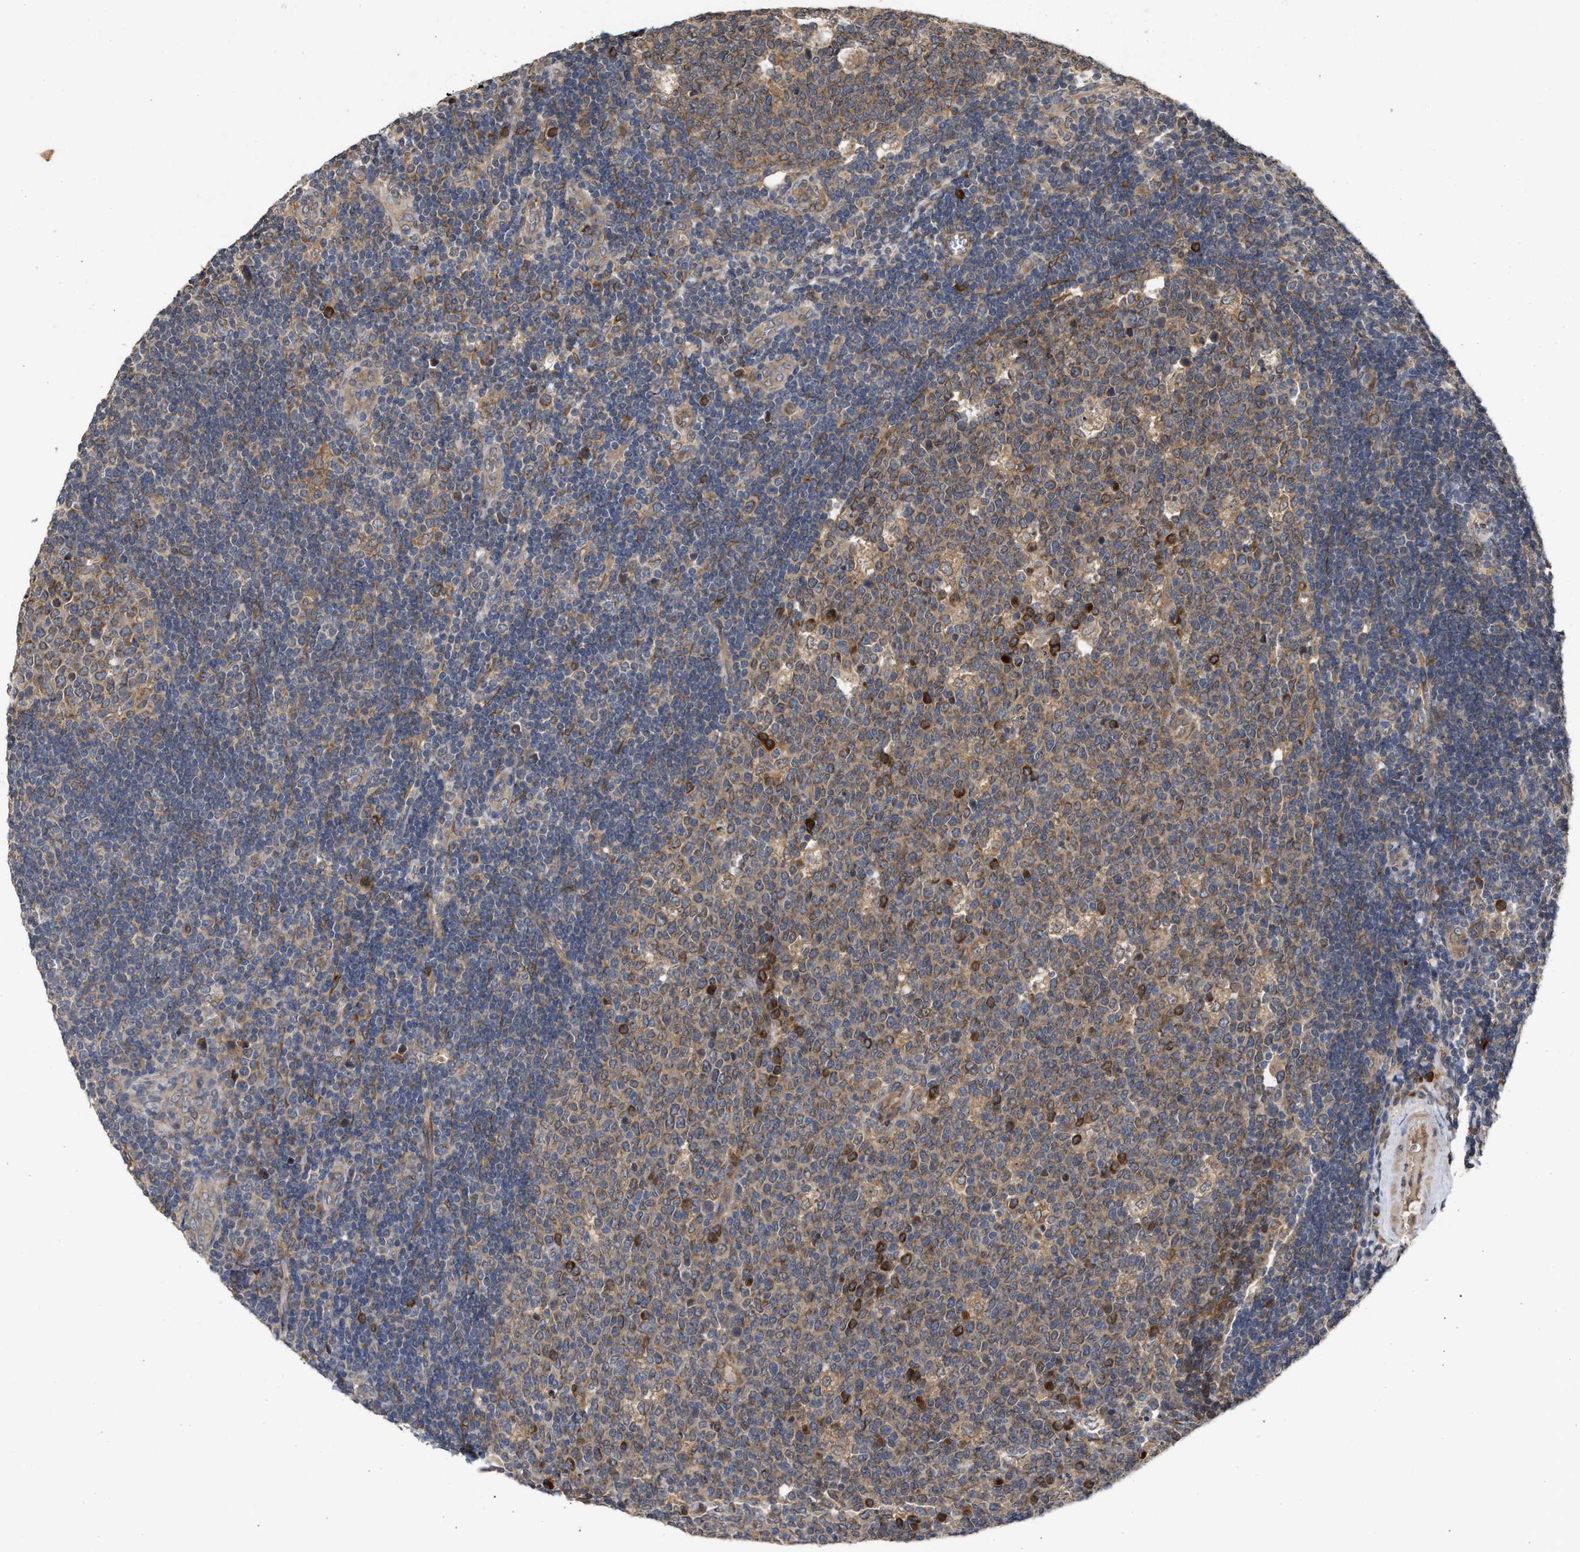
{"staining": {"intensity": "moderate", "quantity": ">75%", "location": "cytoplasmic/membranous"}, "tissue": "lymph node", "cell_type": "Germinal center cells", "image_type": "normal", "snomed": [{"axis": "morphology", "description": "Normal tissue, NOS"}, {"axis": "topography", "description": "Lymph node"}, {"axis": "topography", "description": "Salivary gland"}], "caption": "Lymph node stained with immunohistochemistry displays moderate cytoplasmic/membranous expression in about >75% of germinal center cells.", "gene": "SAR1A", "patient": {"sex": "male", "age": 8}}